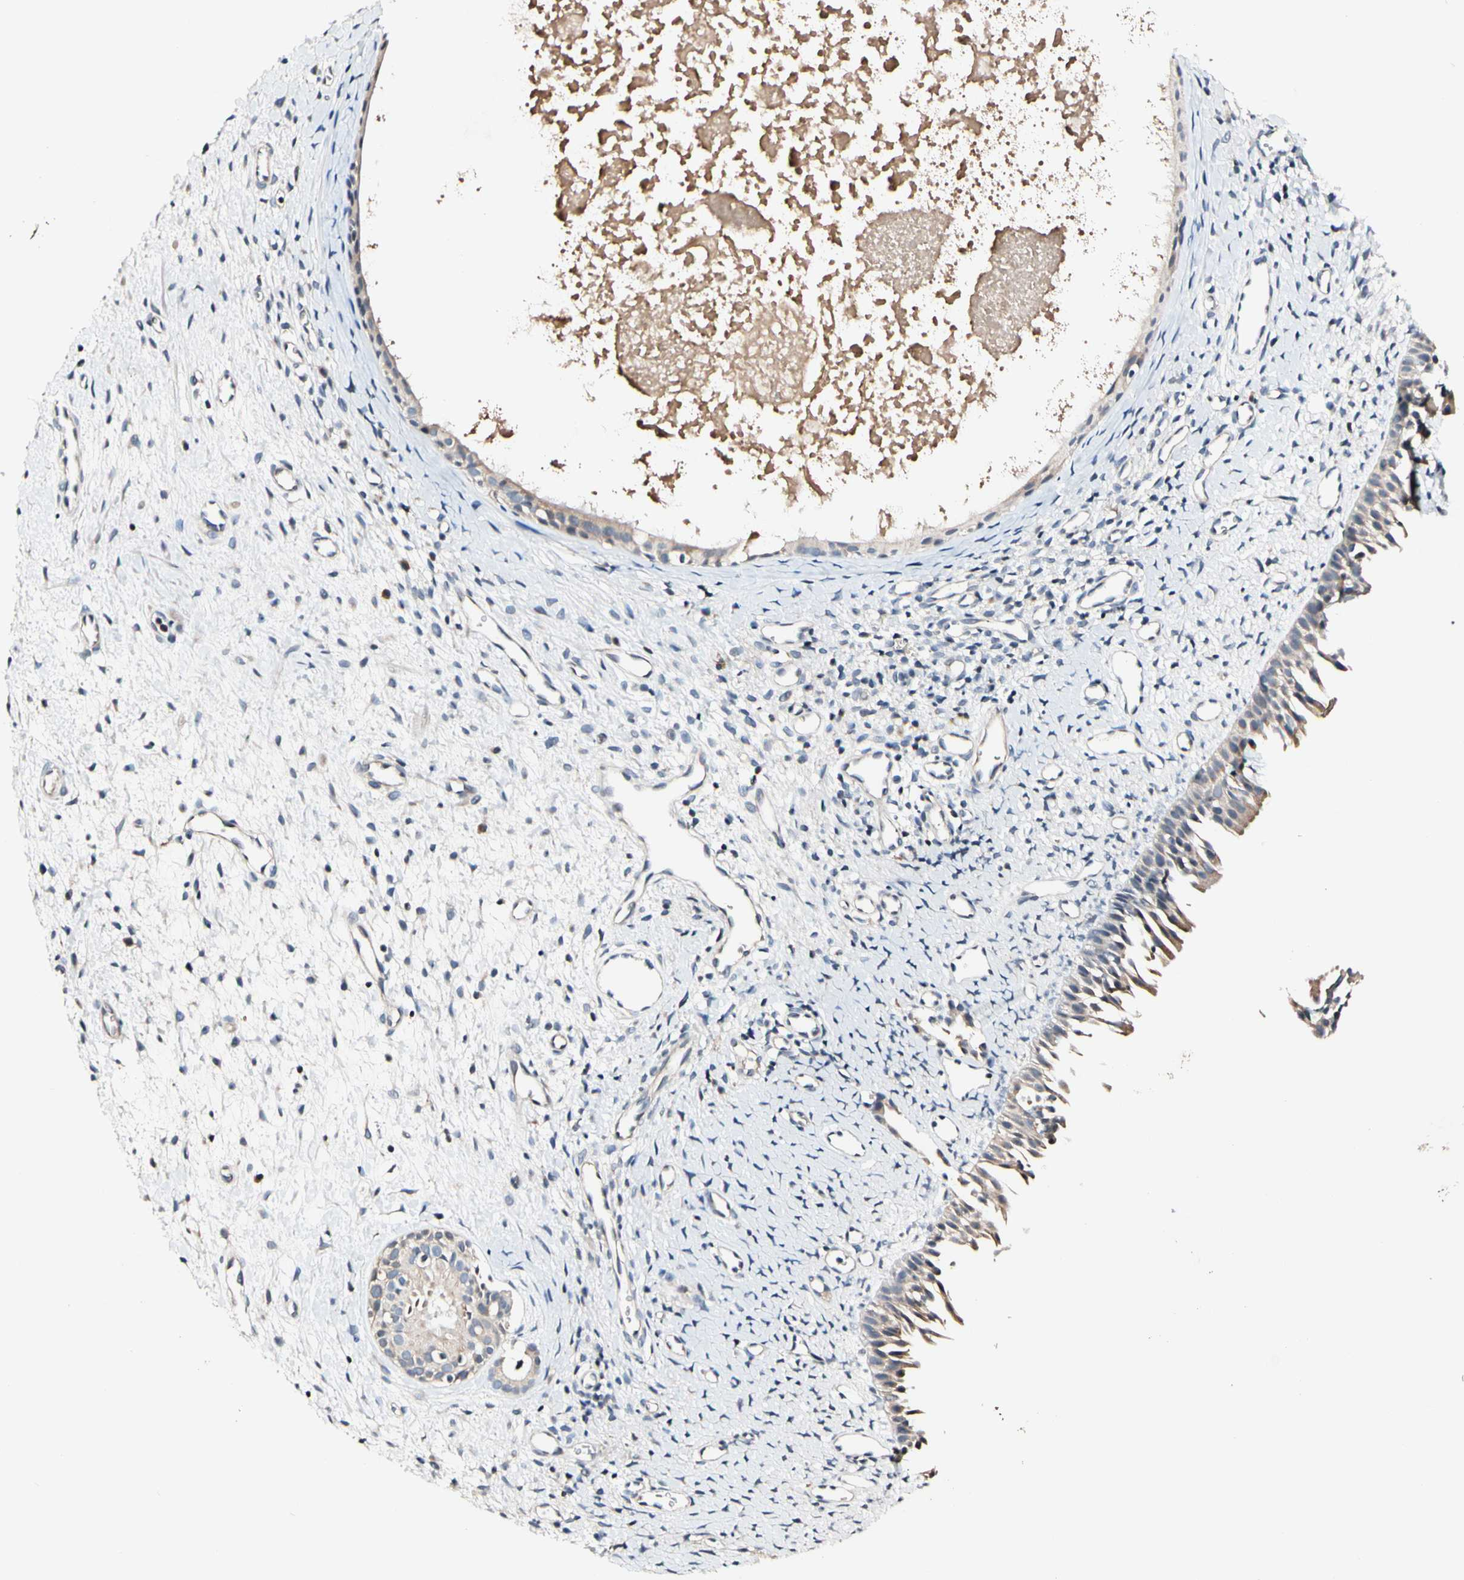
{"staining": {"intensity": "moderate", "quantity": "25%-75%", "location": "cytoplasmic/membranous"}, "tissue": "nasopharynx", "cell_type": "Respiratory epithelial cells", "image_type": "normal", "snomed": [{"axis": "morphology", "description": "Normal tissue, NOS"}, {"axis": "topography", "description": "Nasopharynx"}], "caption": "Immunohistochemical staining of unremarkable nasopharynx shows 25%-75% levels of moderate cytoplasmic/membranous protein staining in approximately 25%-75% of respiratory epithelial cells. (DAB (3,3'-diaminobenzidine) IHC with brightfield microscopy, high magnification).", "gene": "SOX30", "patient": {"sex": "male", "age": 22}}